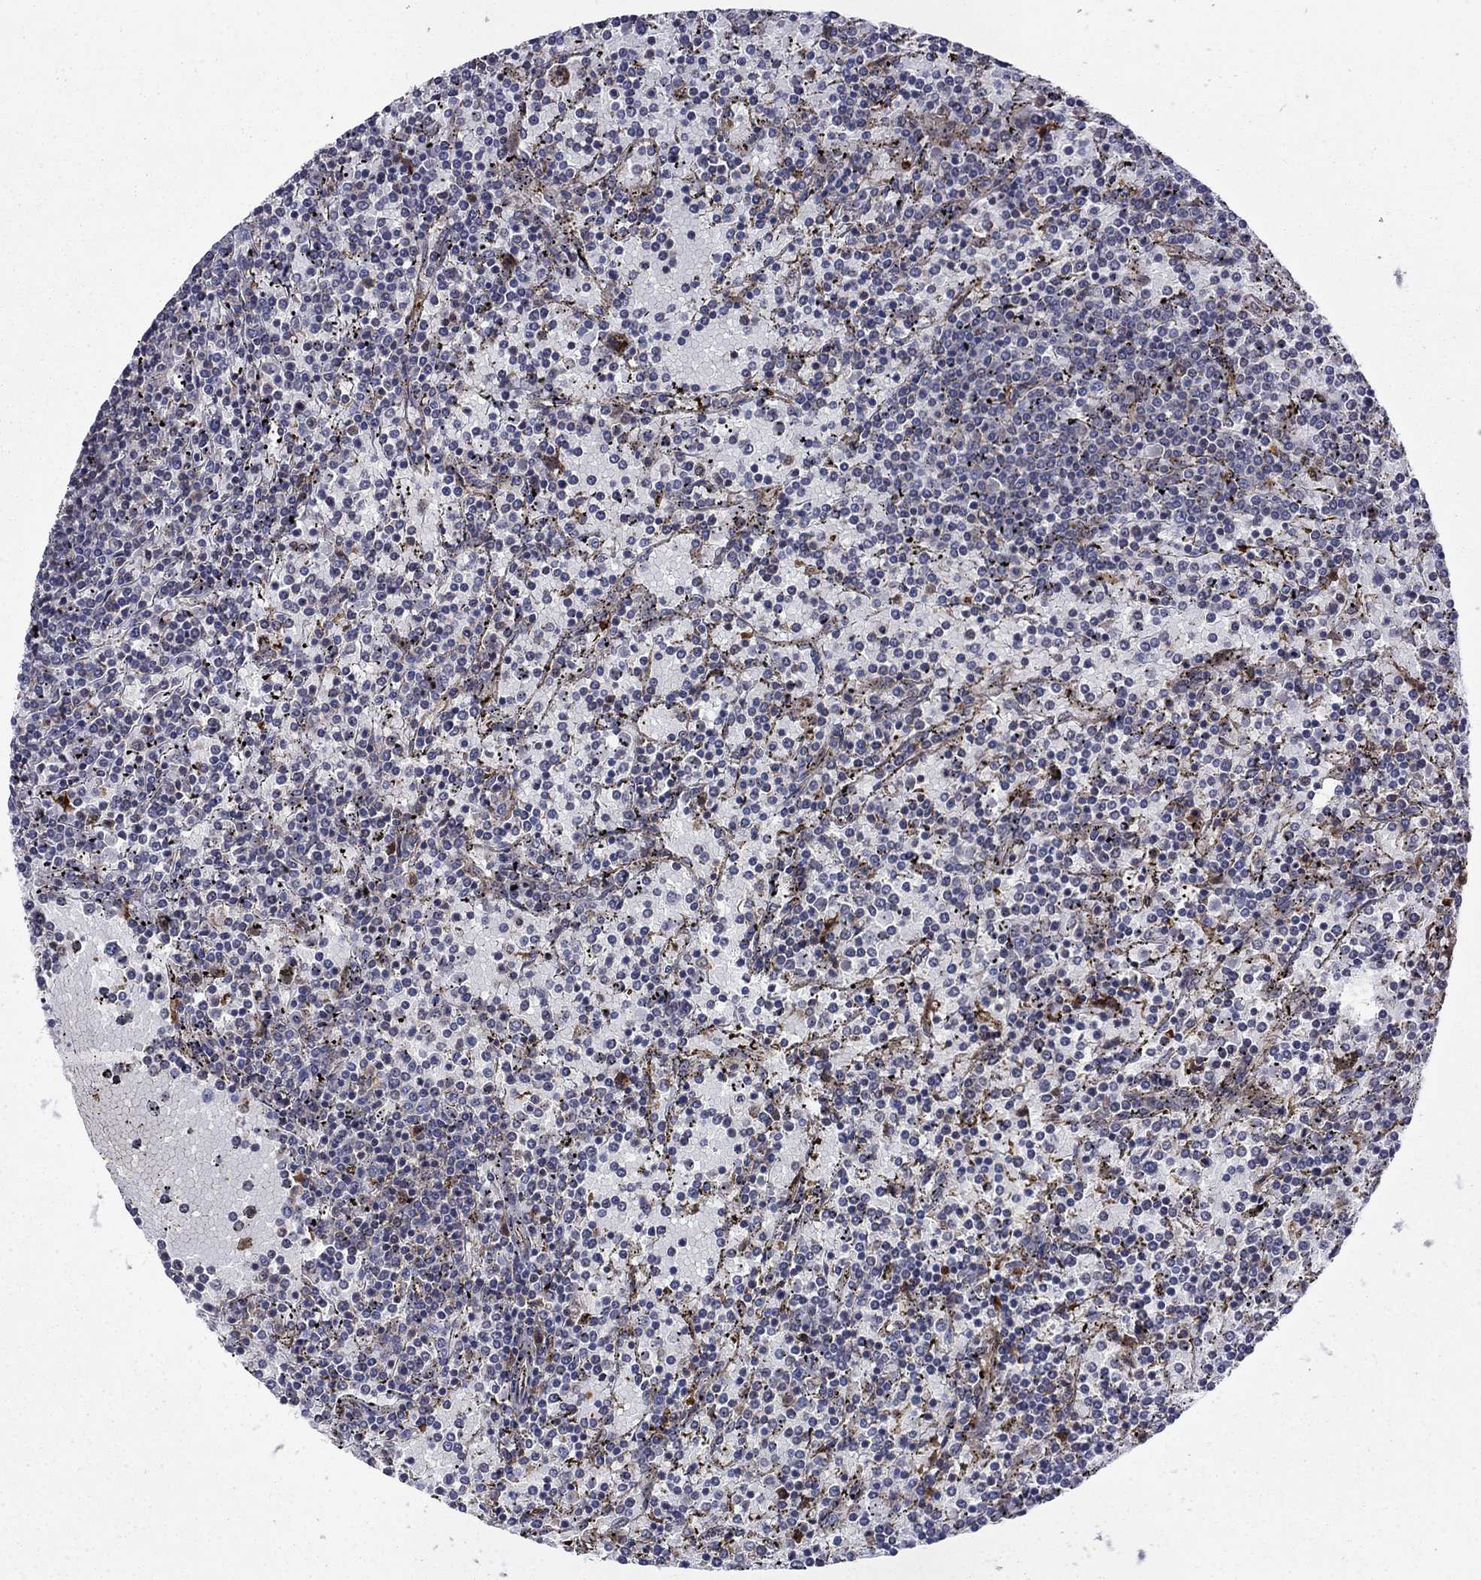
{"staining": {"intensity": "negative", "quantity": "none", "location": "none"}, "tissue": "lymphoma", "cell_type": "Tumor cells", "image_type": "cancer", "snomed": [{"axis": "morphology", "description": "Malignant lymphoma, non-Hodgkin's type, Low grade"}, {"axis": "topography", "description": "Spleen"}], "caption": "A photomicrograph of human lymphoma is negative for staining in tumor cells.", "gene": "TPMT", "patient": {"sex": "female", "age": 77}}